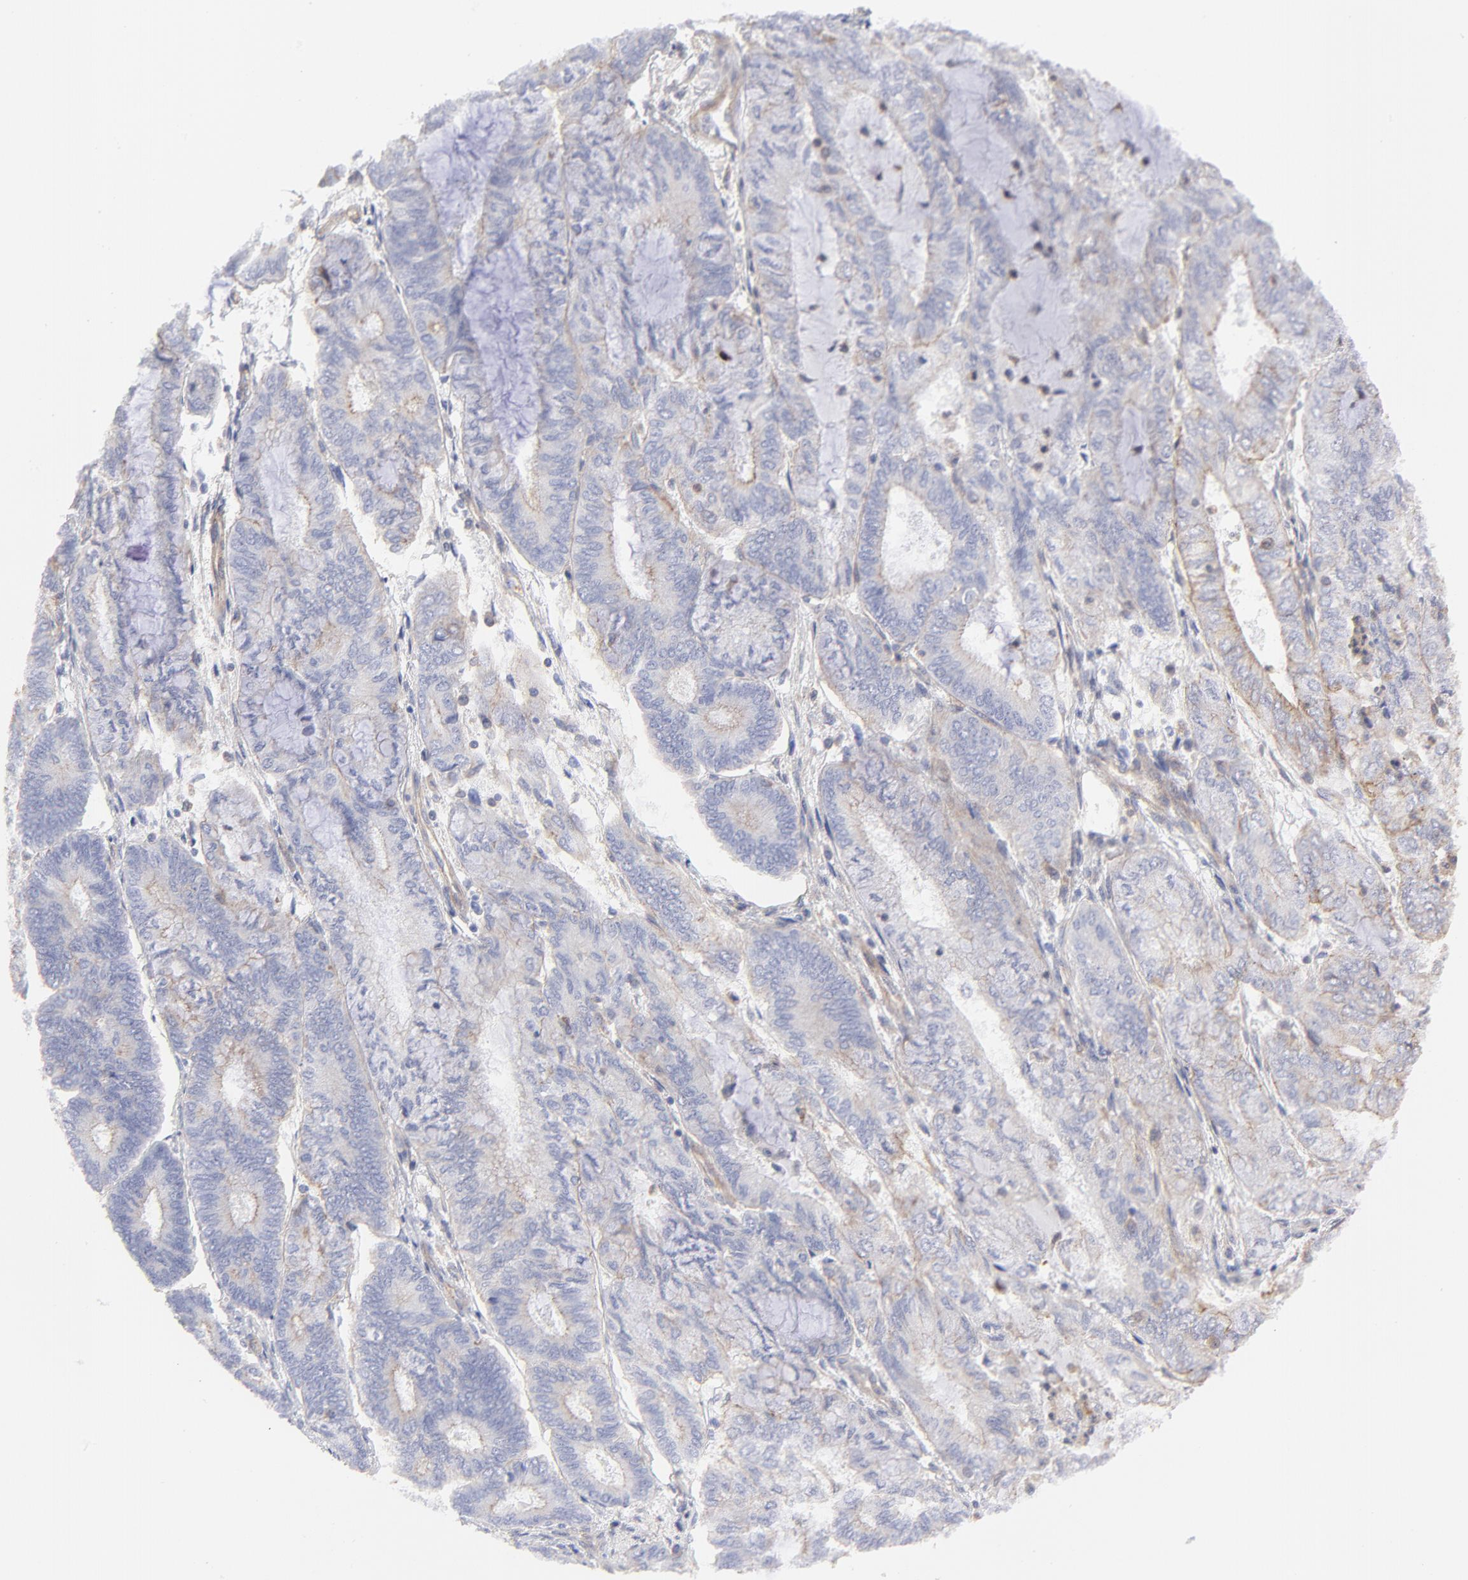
{"staining": {"intensity": "weak", "quantity": "25%-75%", "location": "cytoplasmic/membranous"}, "tissue": "endometrial cancer", "cell_type": "Tumor cells", "image_type": "cancer", "snomed": [{"axis": "morphology", "description": "Adenocarcinoma, NOS"}, {"axis": "topography", "description": "Endometrium"}], "caption": "The image demonstrates a brown stain indicating the presence of a protein in the cytoplasmic/membranous of tumor cells in endometrial cancer (adenocarcinoma).", "gene": "LRCH2", "patient": {"sex": "female", "age": 59}}